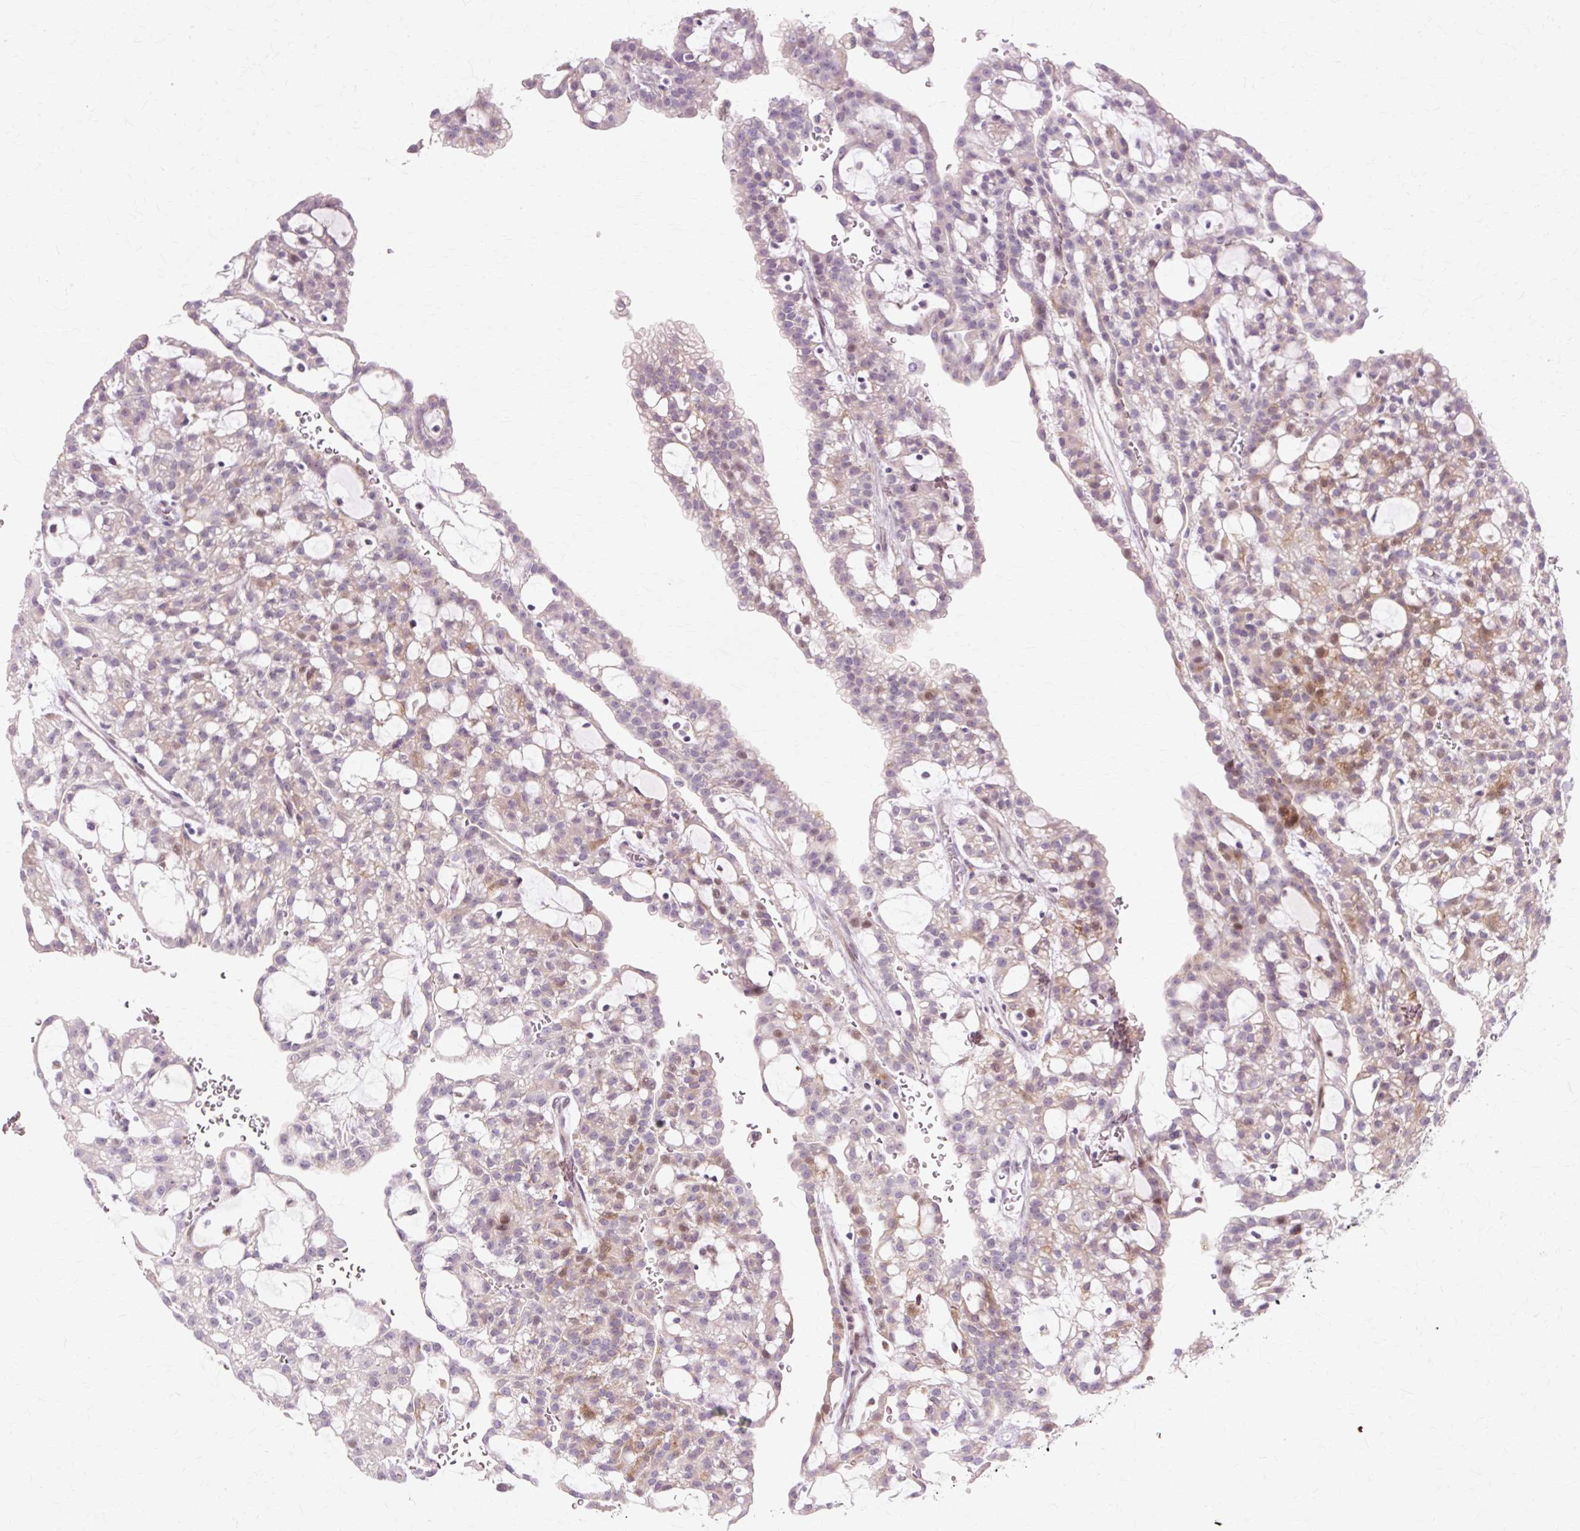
{"staining": {"intensity": "moderate", "quantity": "<25%", "location": "cytoplasmic/membranous"}, "tissue": "renal cancer", "cell_type": "Tumor cells", "image_type": "cancer", "snomed": [{"axis": "morphology", "description": "Adenocarcinoma, NOS"}, {"axis": "topography", "description": "Kidney"}], "caption": "Brown immunohistochemical staining in human renal cancer (adenocarcinoma) demonstrates moderate cytoplasmic/membranous staining in approximately <25% of tumor cells.", "gene": "IRX2", "patient": {"sex": "male", "age": 63}}